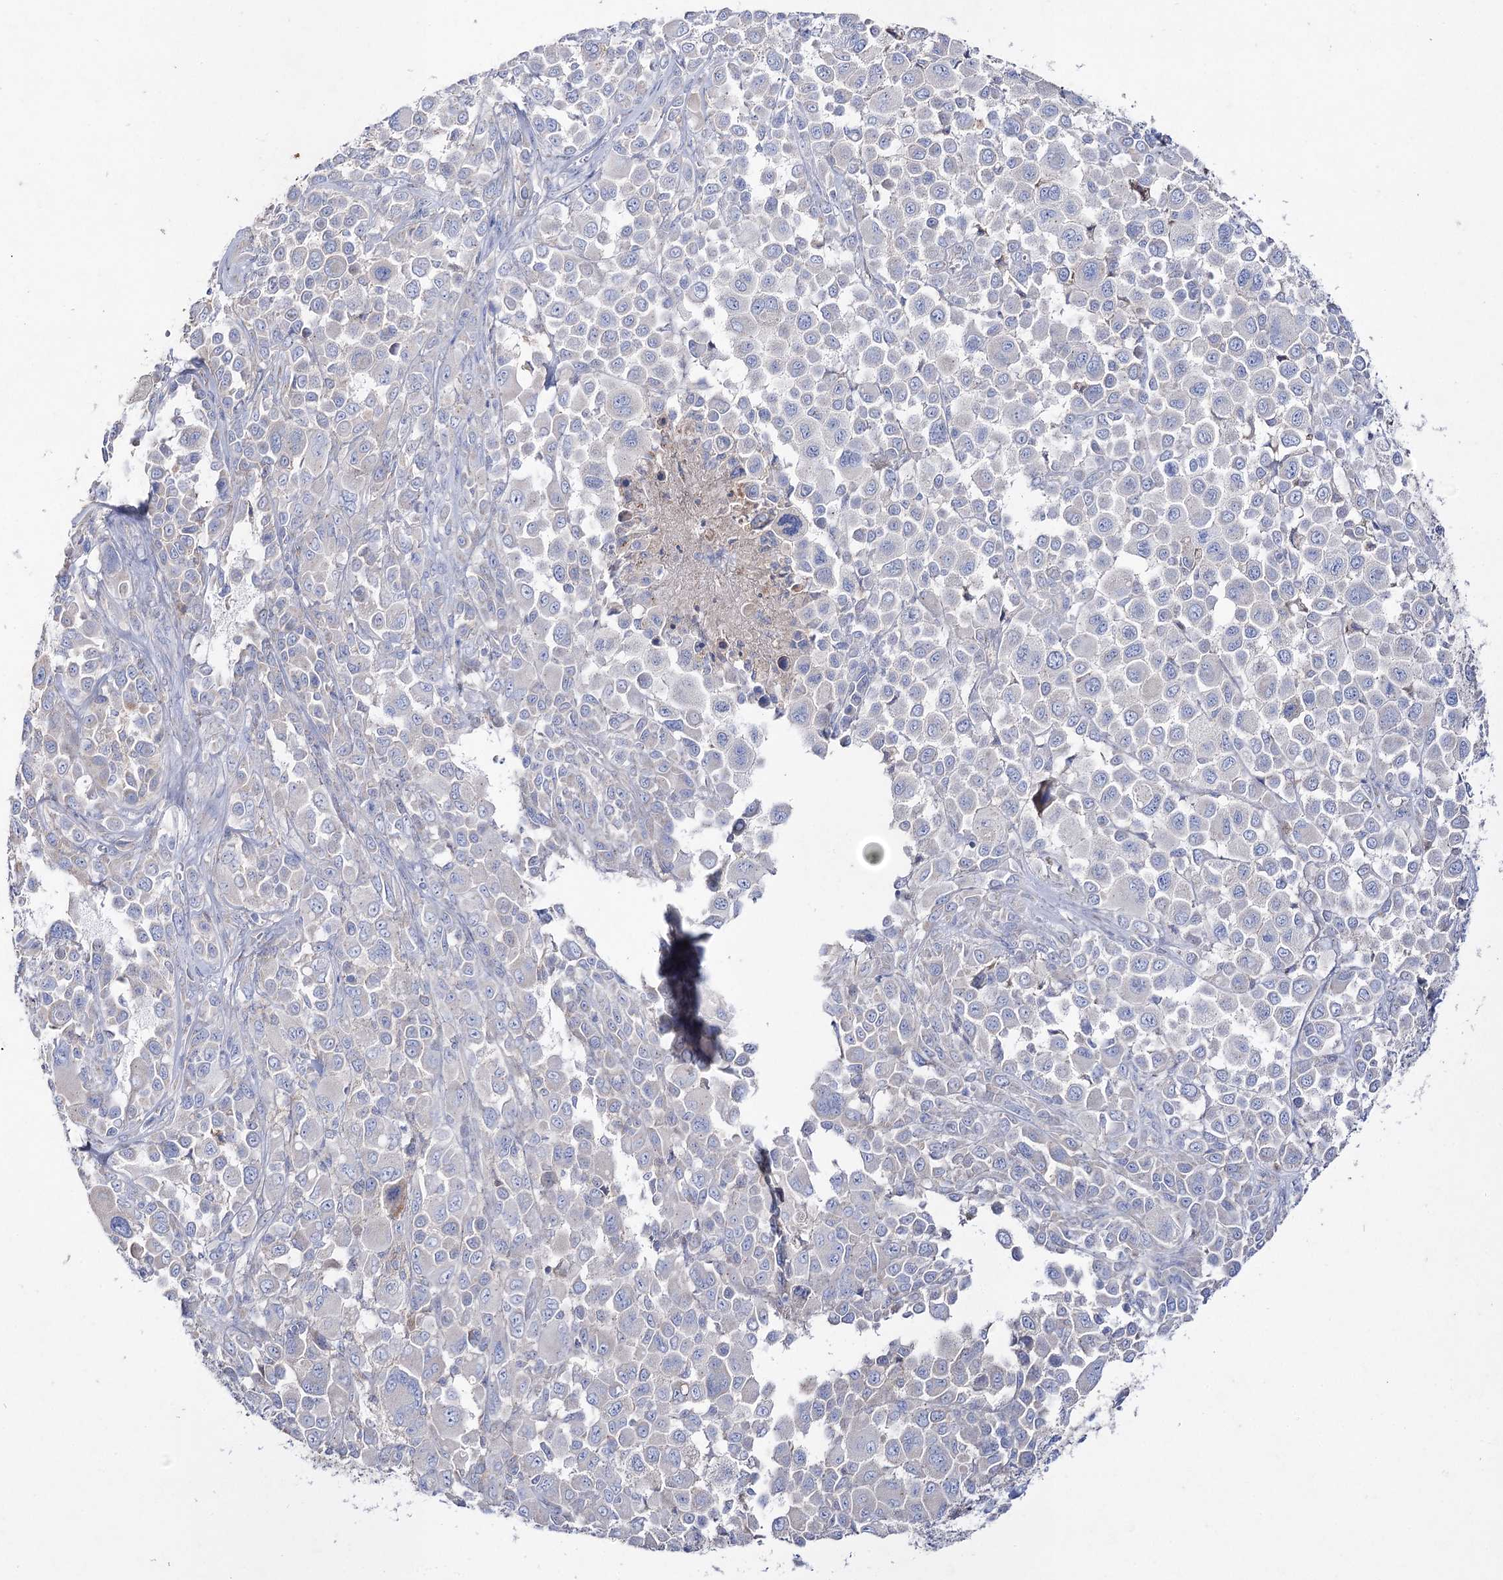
{"staining": {"intensity": "negative", "quantity": "none", "location": "none"}, "tissue": "melanoma", "cell_type": "Tumor cells", "image_type": "cancer", "snomed": [{"axis": "morphology", "description": "Malignant melanoma, NOS"}, {"axis": "topography", "description": "Skin of trunk"}], "caption": "DAB (3,3'-diaminobenzidine) immunohistochemical staining of melanoma demonstrates no significant expression in tumor cells.", "gene": "NAGLU", "patient": {"sex": "male", "age": 71}}